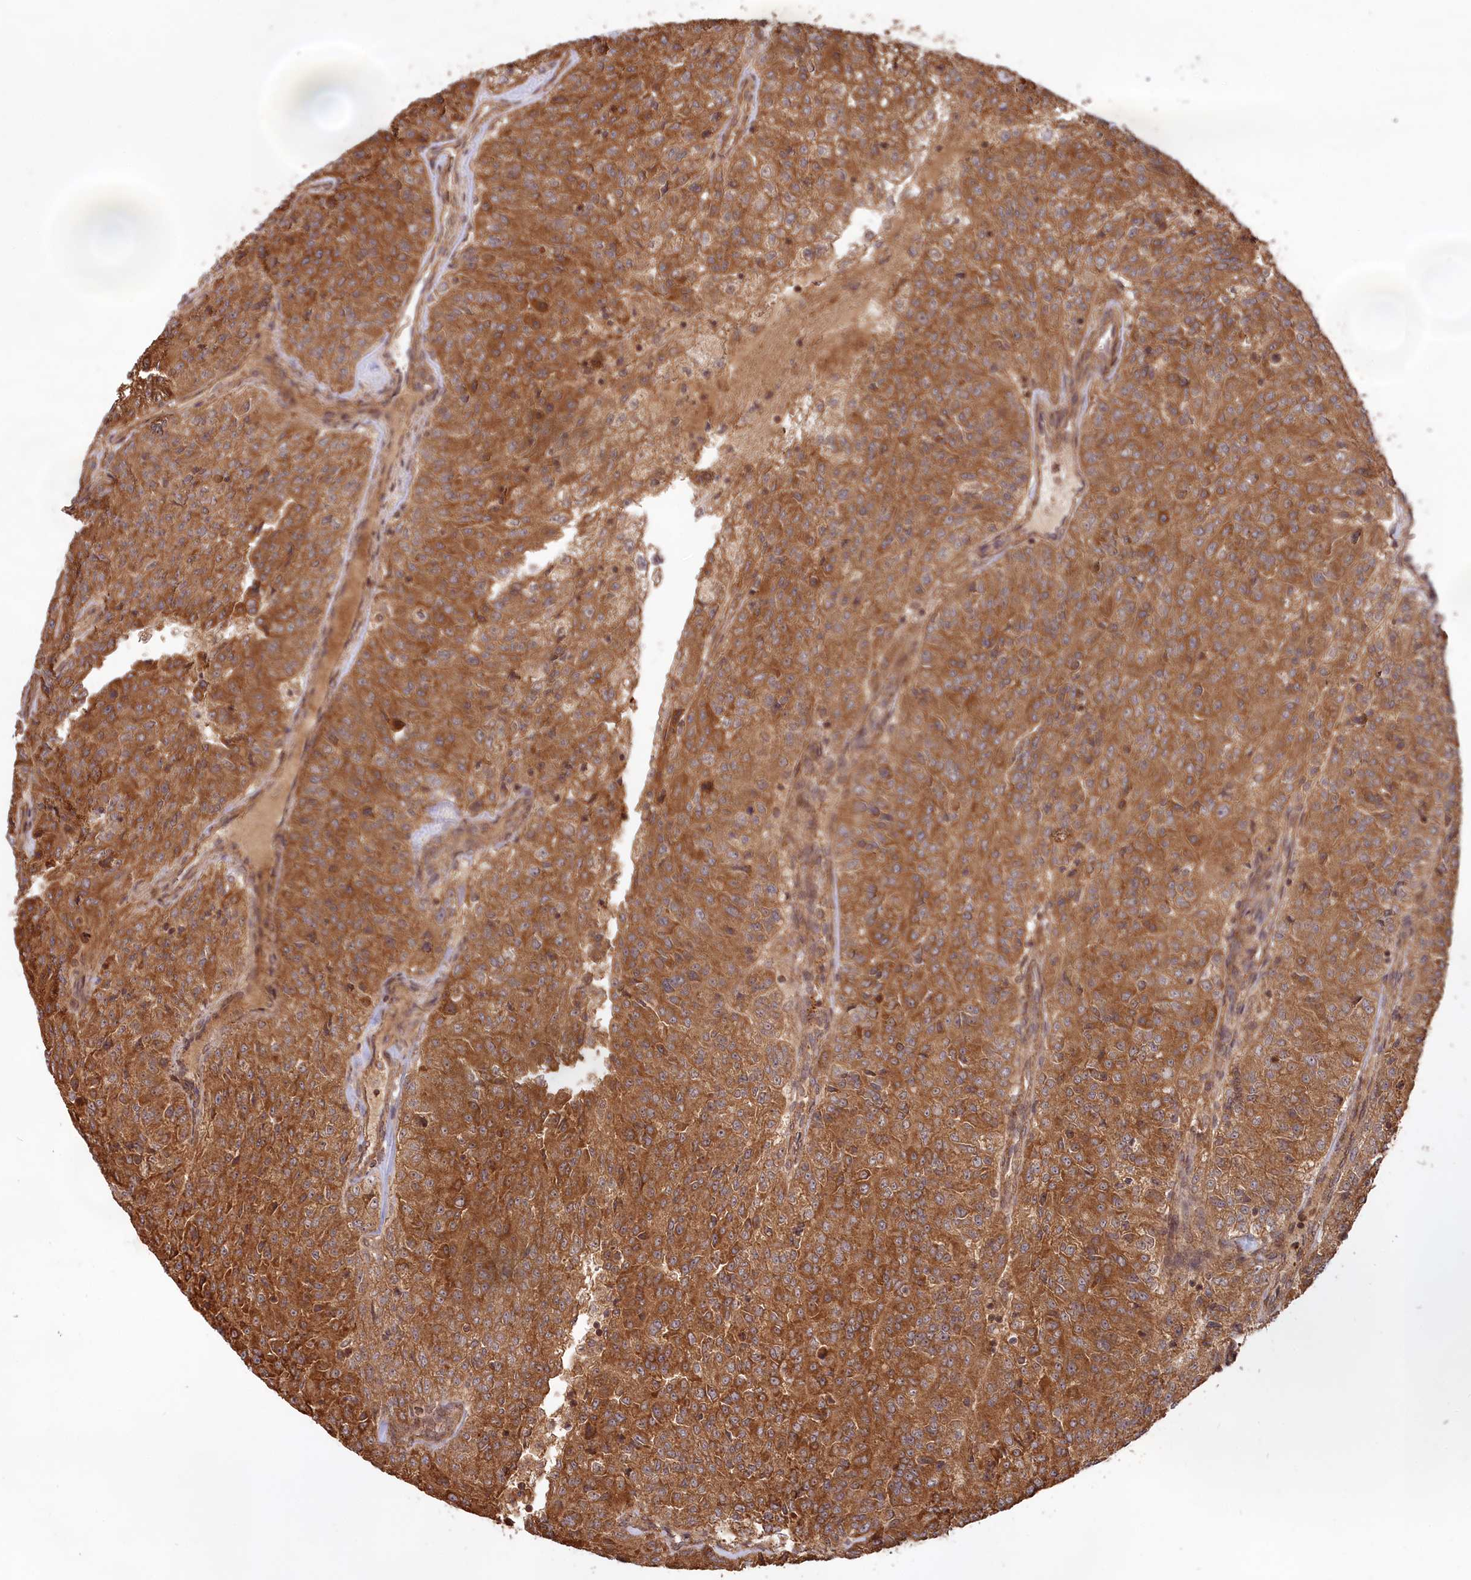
{"staining": {"intensity": "moderate", "quantity": ">75%", "location": "cytoplasmic/membranous"}, "tissue": "renal cancer", "cell_type": "Tumor cells", "image_type": "cancer", "snomed": [{"axis": "morphology", "description": "Adenocarcinoma, NOS"}, {"axis": "topography", "description": "Kidney"}], "caption": "Renal cancer (adenocarcinoma) was stained to show a protein in brown. There is medium levels of moderate cytoplasmic/membranous expression in about >75% of tumor cells.", "gene": "CCDC174", "patient": {"sex": "female", "age": 63}}